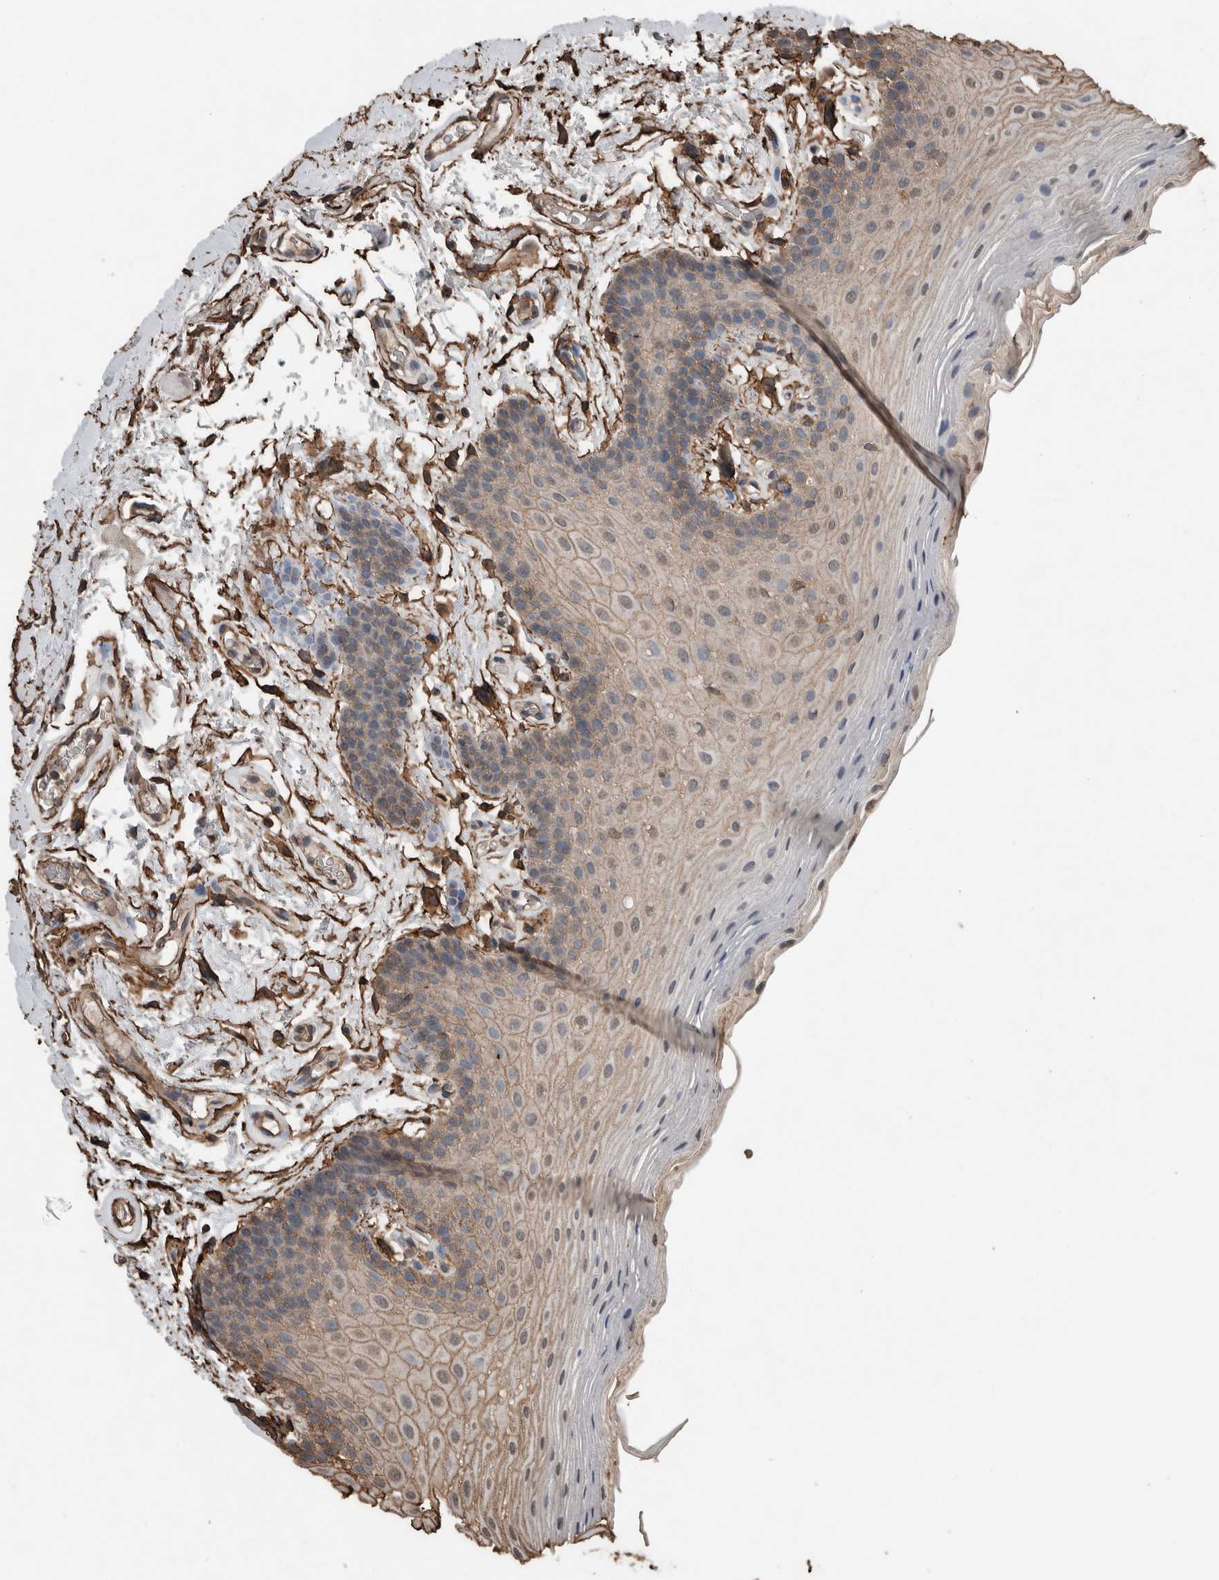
{"staining": {"intensity": "weak", "quantity": ">75%", "location": "cytoplasmic/membranous,nuclear"}, "tissue": "oral mucosa", "cell_type": "Squamous epithelial cells", "image_type": "normal", "snomed": [{"axis": "morphology", "description": "Normal tissue, NOS"}, {"axis": "topography", "description": "Oral tissue"}], "caption": "Immunohistochemistry of unremarkable oral mucosa displays low levels of weak cytoplasmic/membranous,nuclear positivity in approximately >75% of squamous epithelial cells.", "gene": "S100A10", "patient": {"sex": "male", "age": 62}}